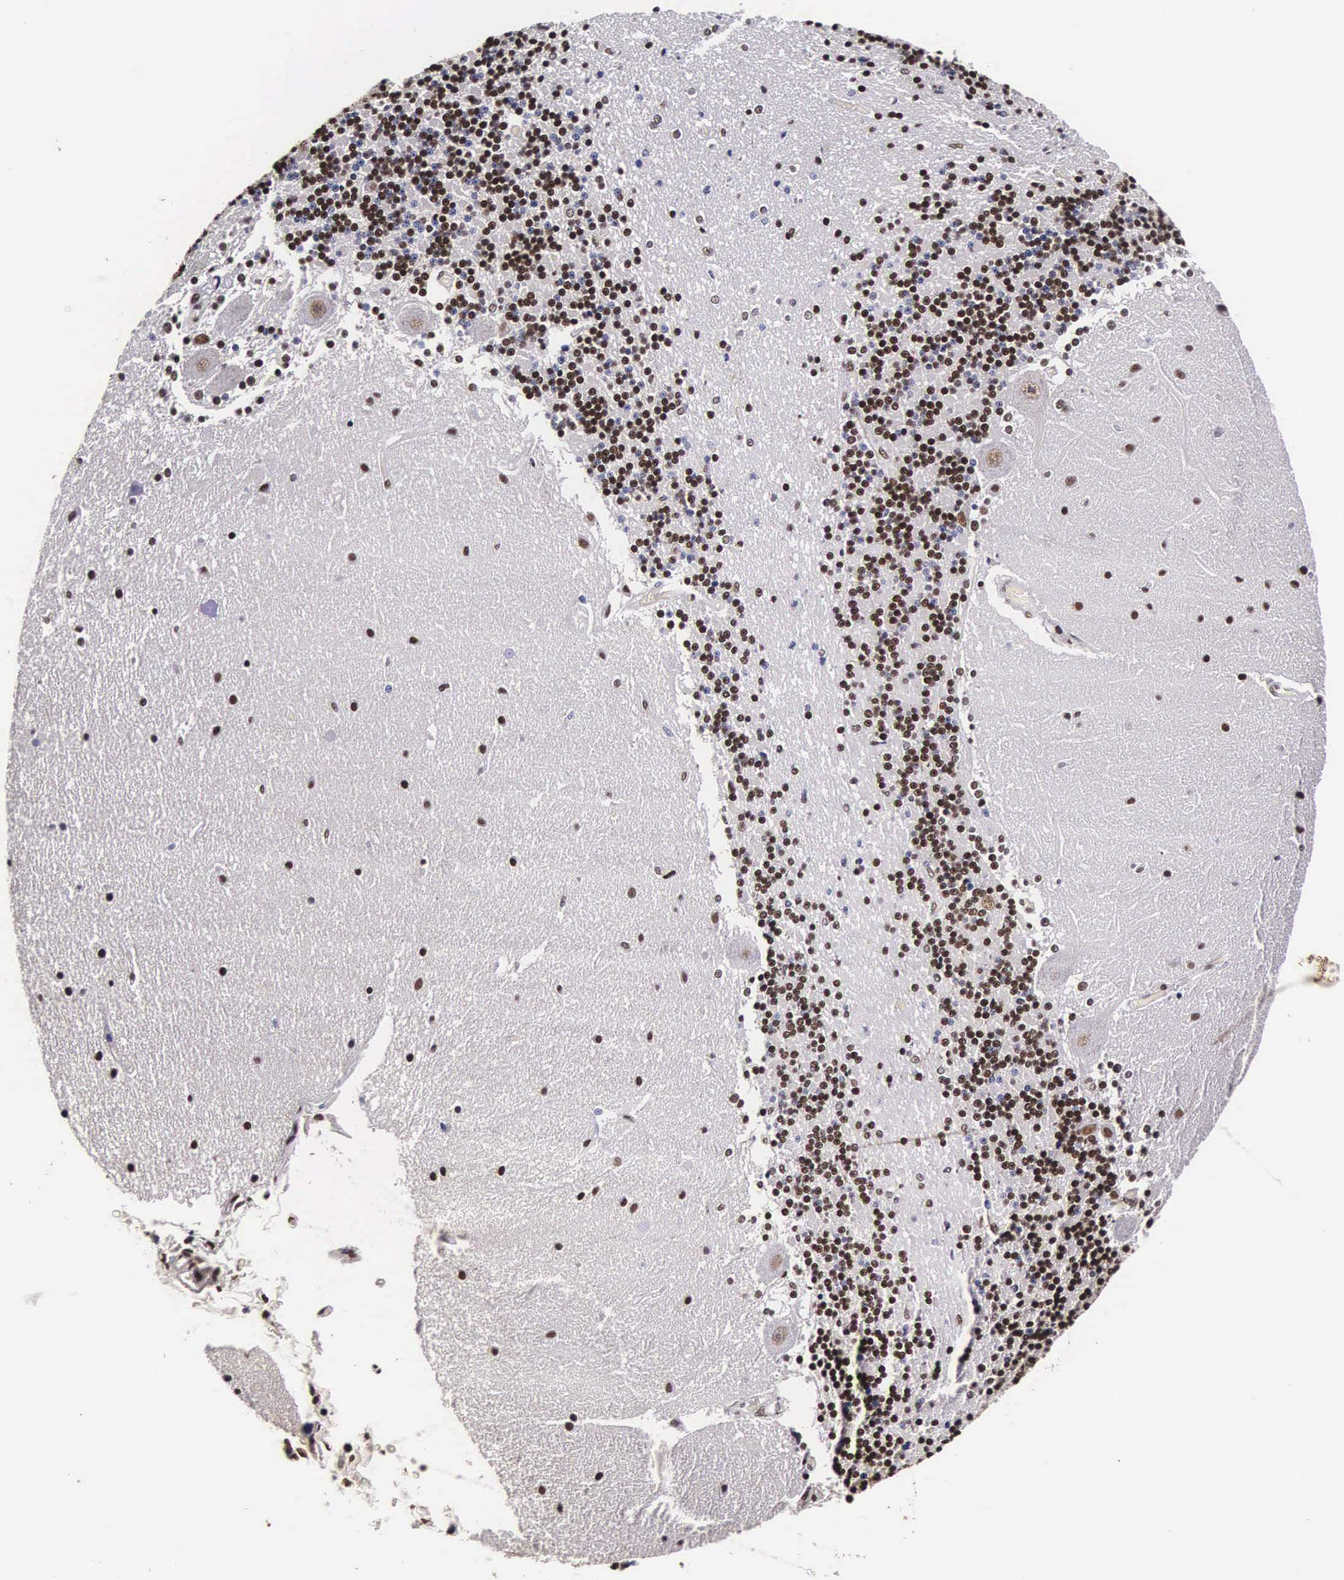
{"staining": {"intensity": "weak", "quantity": "25%-75%", "location": "nuclear"}, "tissue": "cerebellum", "cell_type": "Cells in granular layer", "image_type": "normal", "snomed": [{"axis": "morphology", "description": "Normal tissue, NOS"}, {"axis": "topography", "description": "Cerebellum"}], "caption": "A low amount of weak nuclear positivity is identified in approximately 25%-75% of cells in granular layer in unremarkable cerebellum. The staining was performed using DAB to visualize the protein expression in brown, while the nuclei were stained in blue with hematoxylin (Magnification: 20x).", "gene": "BCL2L2", "patient": {"sex": "female", "age": 54}}